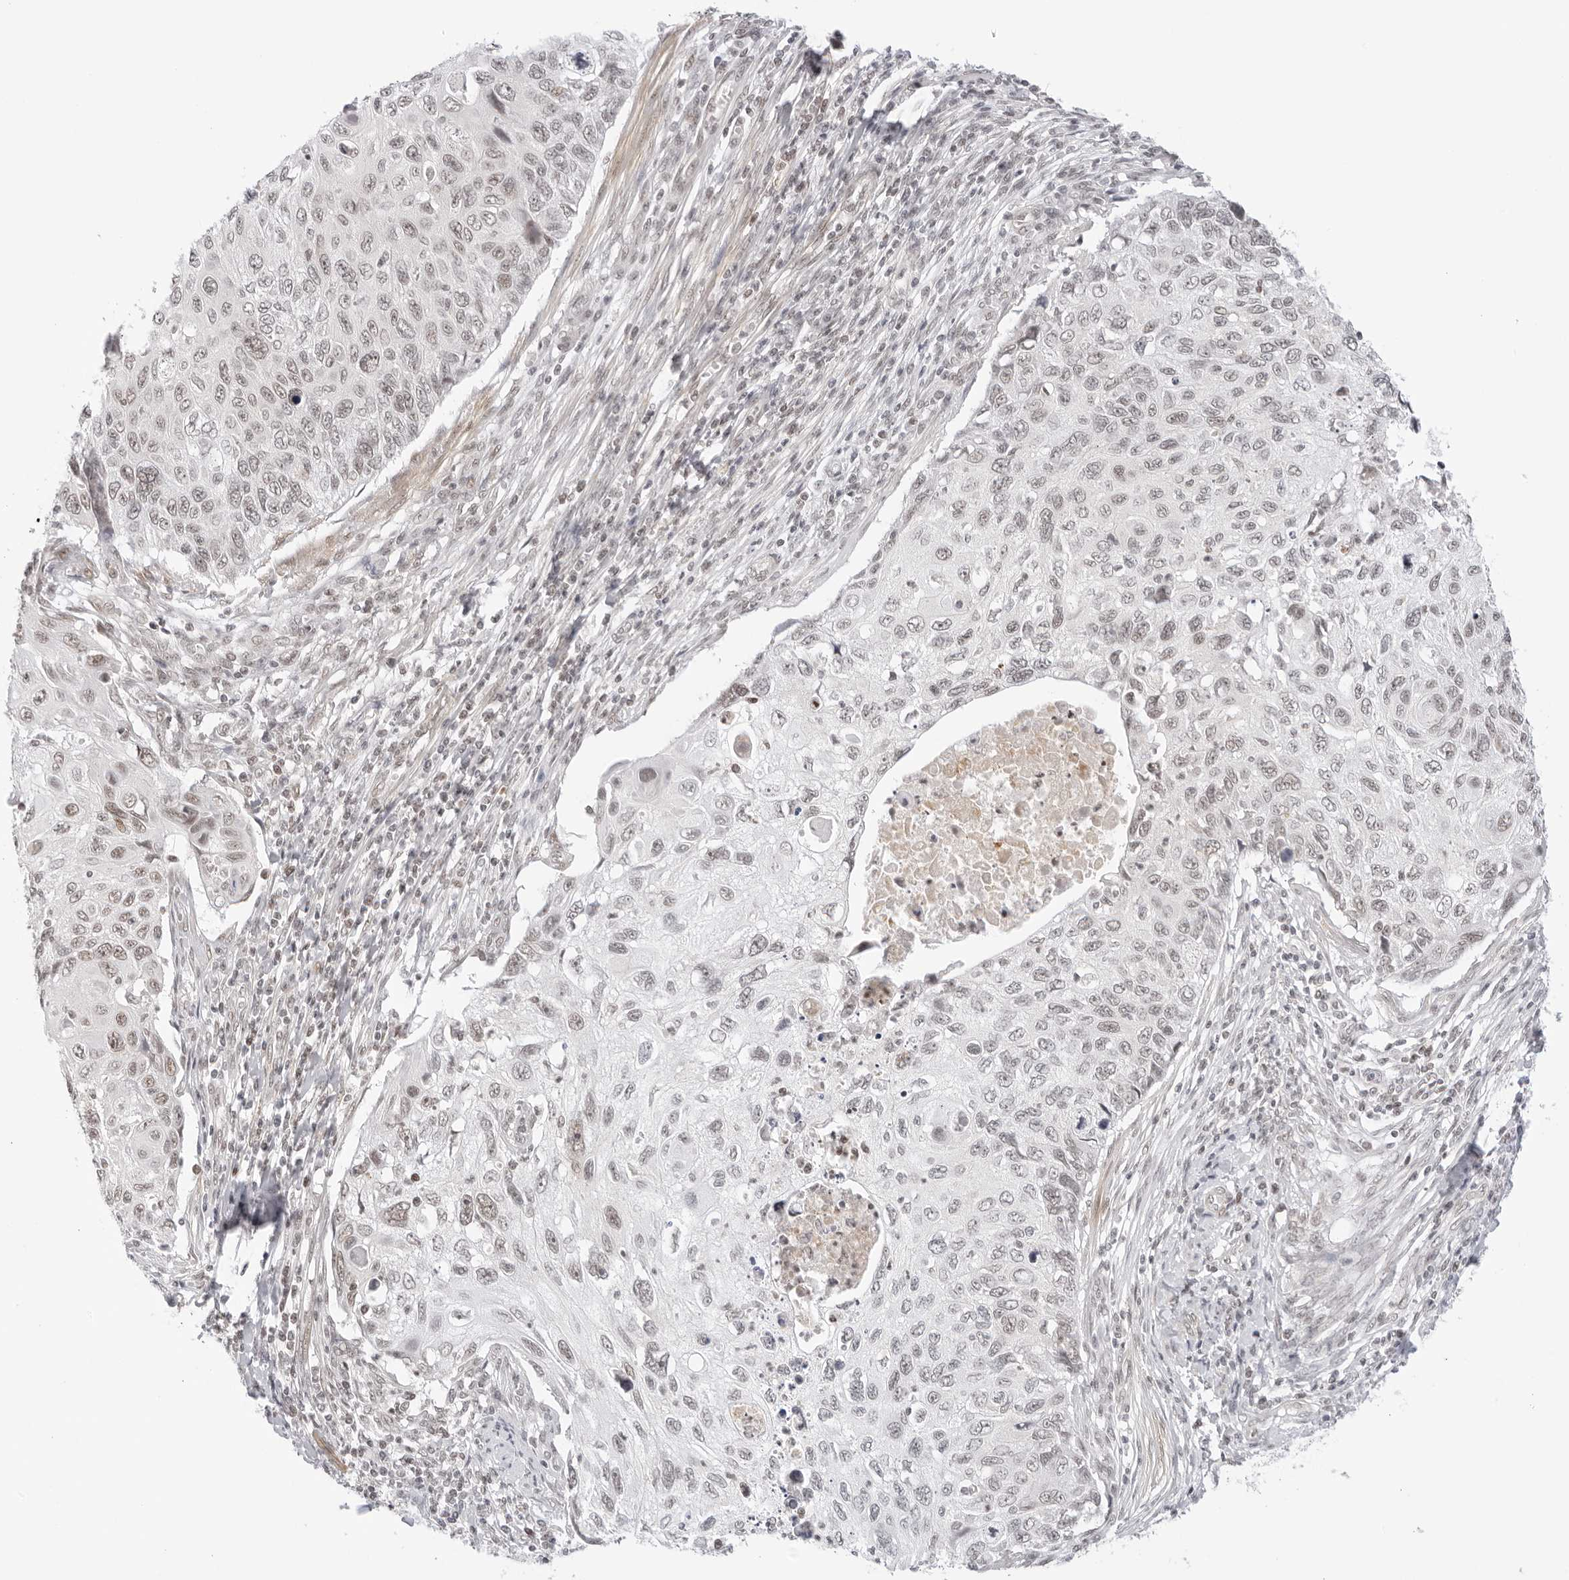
{"staining": {"intensity": "weak", "quantity": "<25%", "location": "nuclear"}, "tissue": "cervical cancer", "cell_type": "Tumor cells", "image_type": "cancer", "snomed": [{"axis": "morphology", "description": "Squamous cell carcinoma, NOS"}, {"axis": "topography", "description": "Cervix"}], "caption": "Cervical squamous cell carcinoma stained for a protein using immunohistochemistry reveals no expression tumor cells.", "gene": "TCIM", "patient": {"sex": "female", "age": 70}}